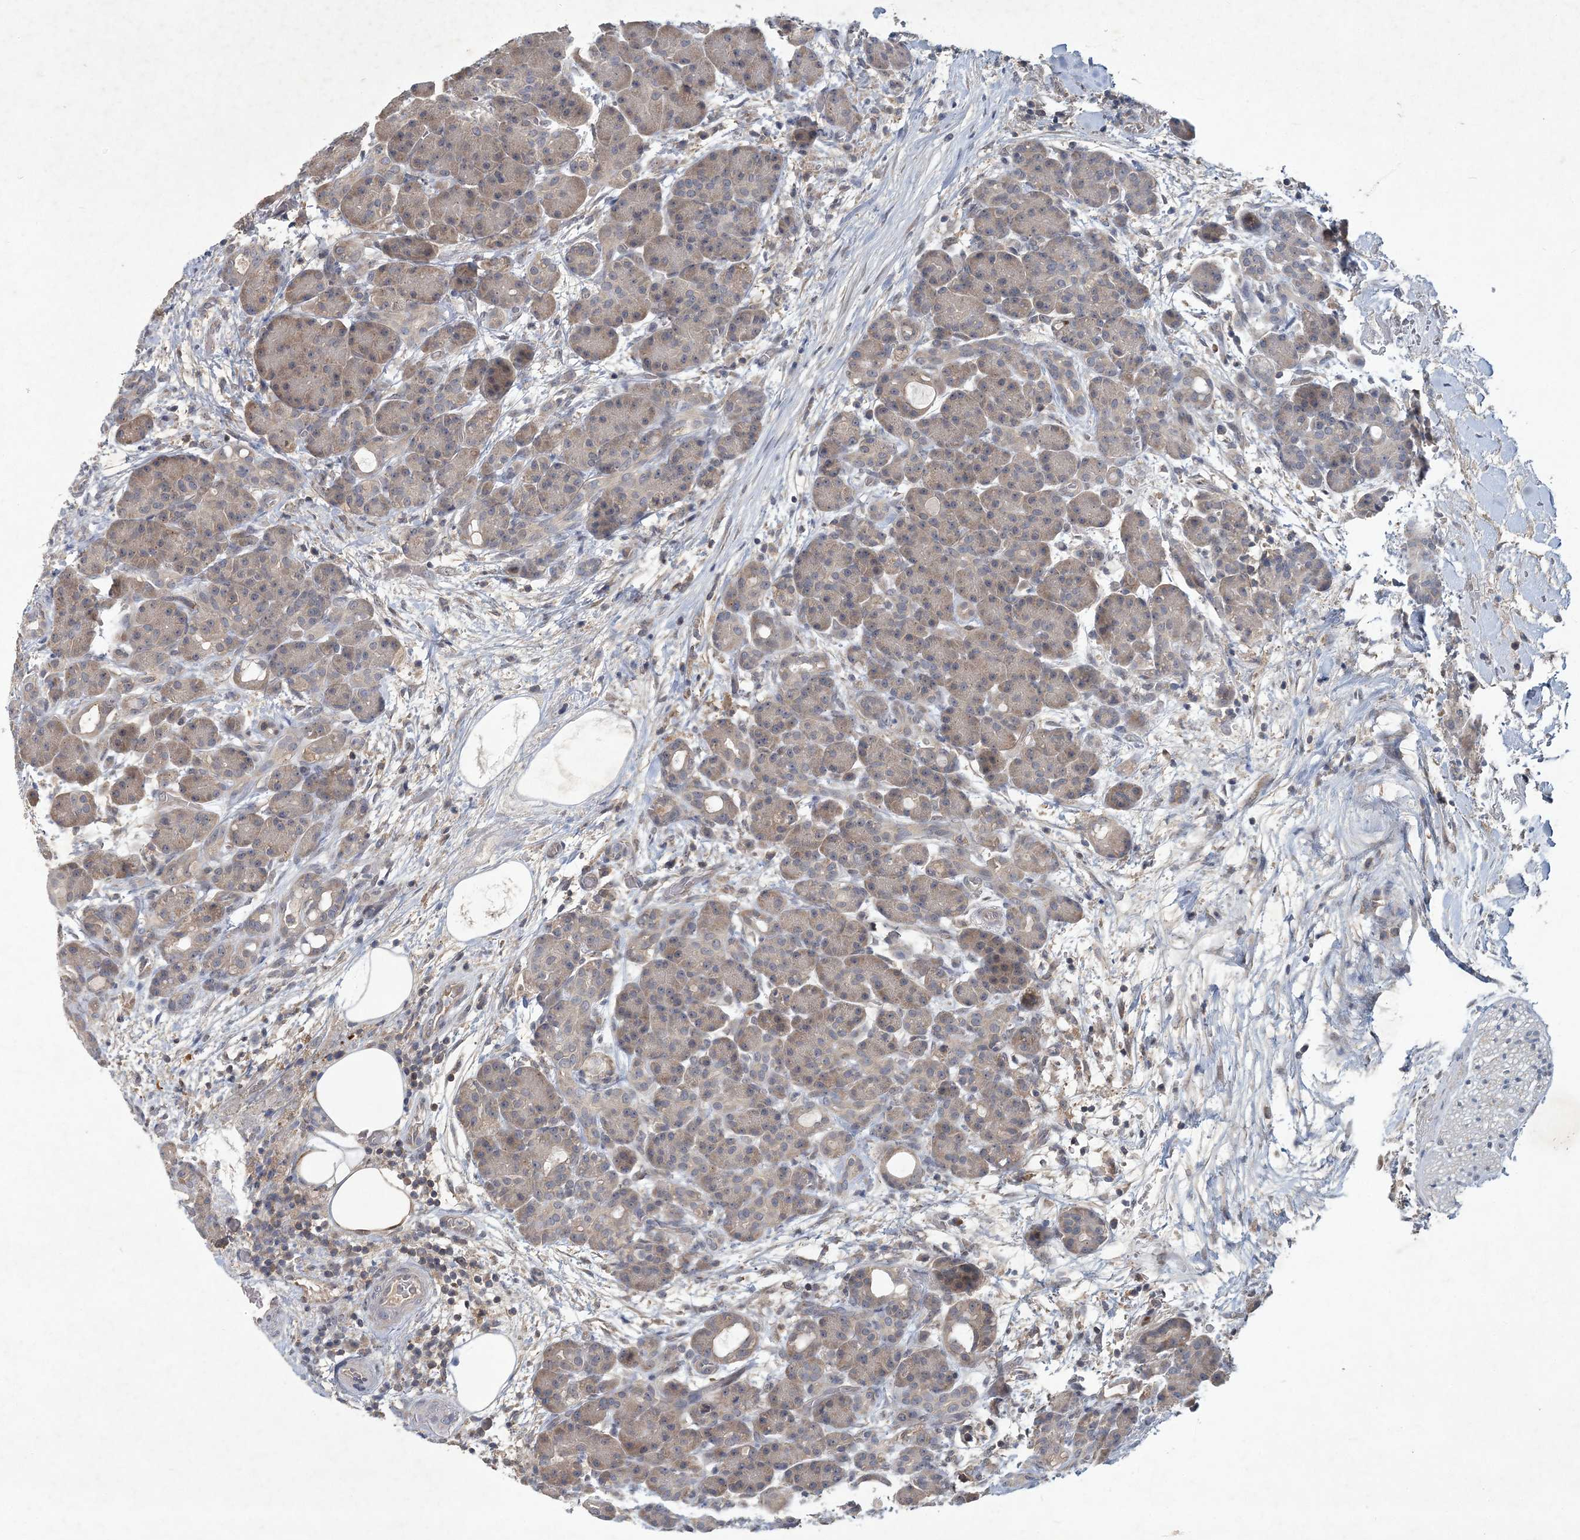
{"staining": {"intensity": "weak", "quantity": ">75%", "location": "cytoplasmic/membranous"}, "tissue": "pancreas", "cell_type": "Exocrine glandular cells", "image_type": "normal", "snomed": [{"axis": "morphology", "description": "Normal tissue, NOS"}, {"axis": "topography", "description": "Pancreas"}], "caption": "IHC photomicrograph of benign pancreas stained for a protein (brown), which demonstrates low levels of weak cytoplasmic/membranous expression in about >75% of exocrine glandular cells.", "gene": "RNF25", "patient": {"sex": "male", "age": 63}}